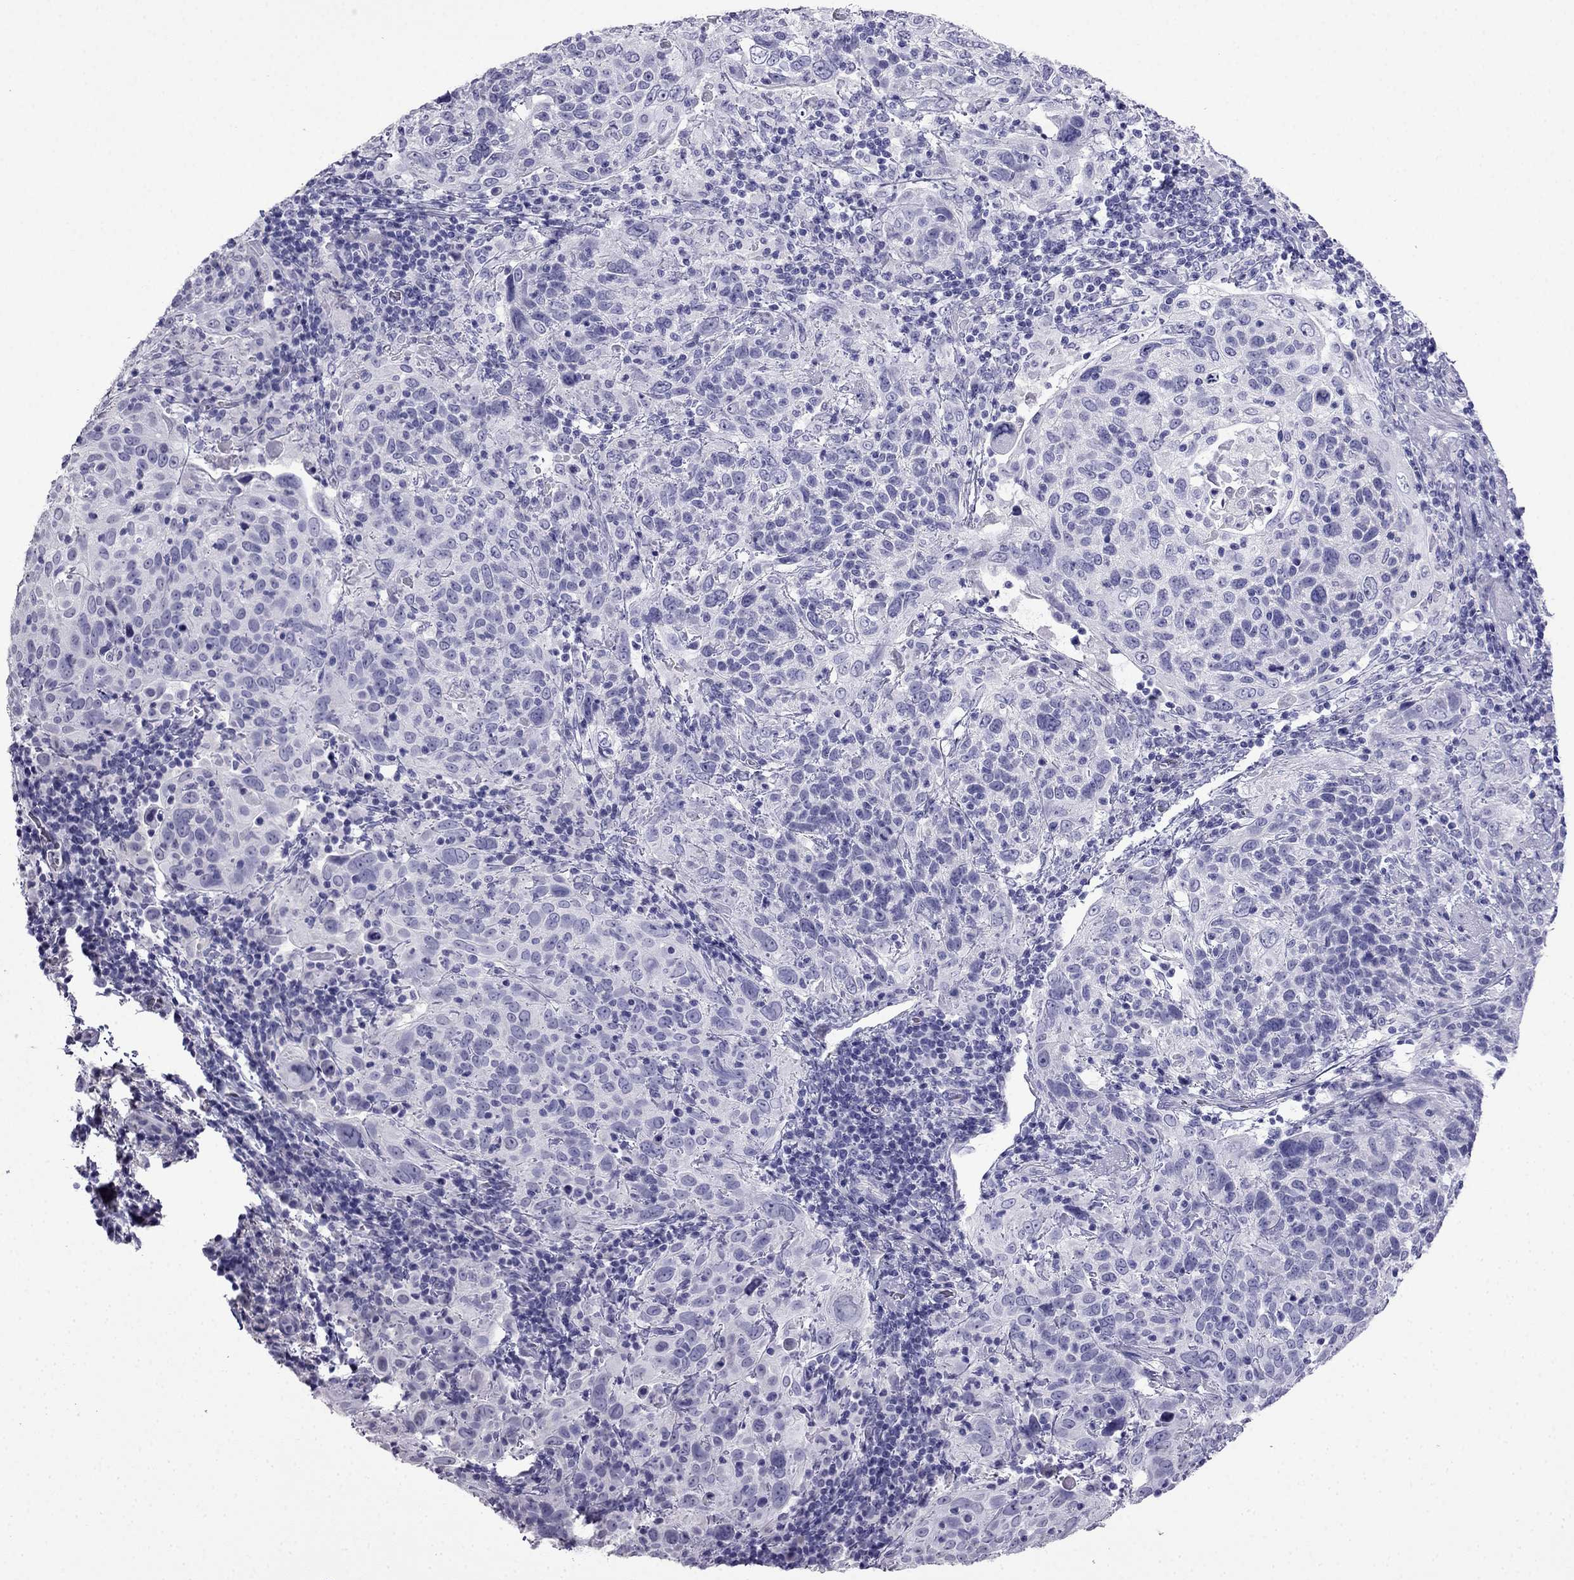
{"staining": {"intensity": "negative", "quantity": "none", "location": "none"}, "tissue": "cervical cancer", "cell_type": "Tumor cells", "image_type": "cancer", "snomed": [{"axis": "morphology", "description": "Squamous cell carcinoma, NOS"}, {"axis": "topography", "description": "Cervix"}], "caption": "The image demonstrates no staining of tumor cells in squamous cell carcinoma (cervical).", "gene": "CDHR4", "patient": {"sex": "female", "age": 61}}